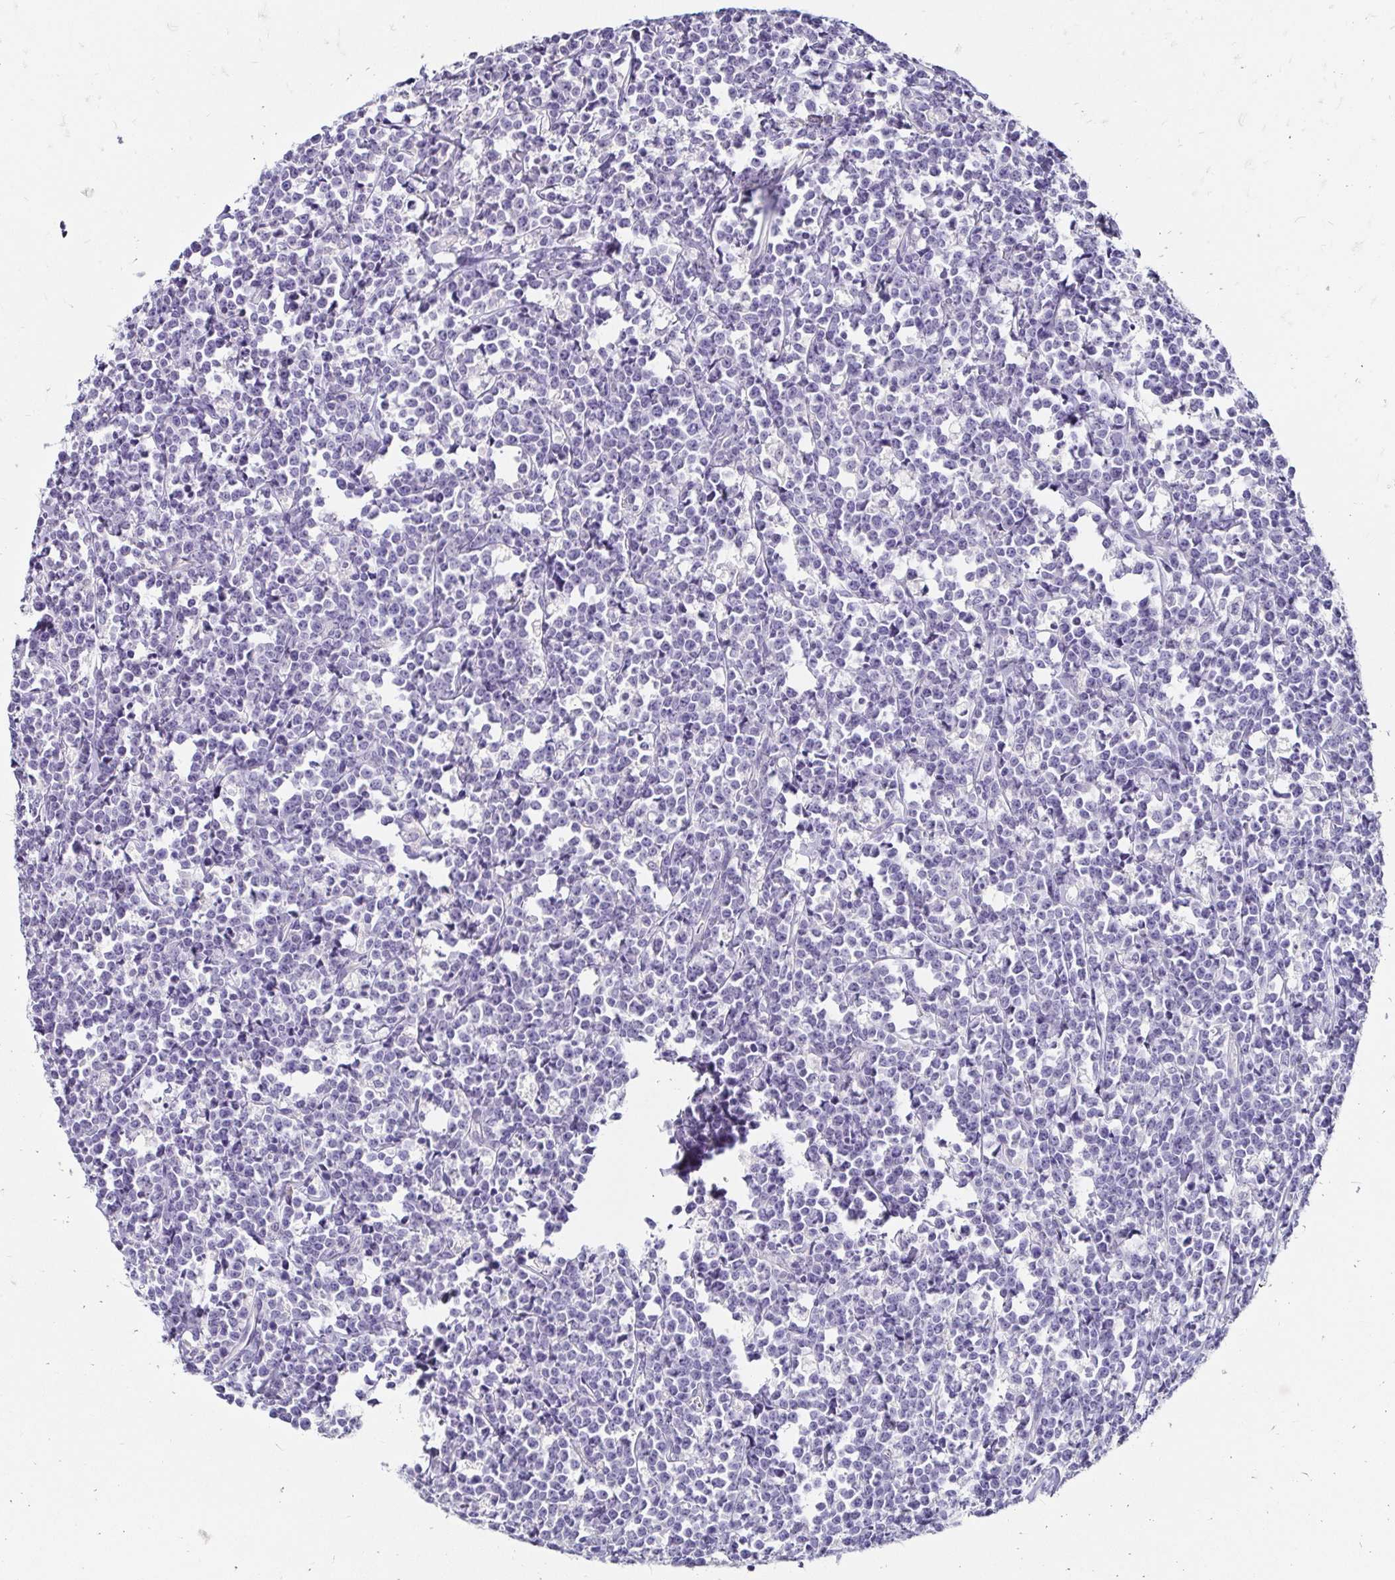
{"staining": {"intensity": "negative", "quantity": "none", "location": "none"}, "tissue": "lymphoma", "cell_type": "Tumor cells", "image_type": "cancer", "snomed": [{"axis": "morphology", "description": "Malignant lymphoma, non-Hodgkin's type, High grade"}, {"axis": "topography", "description": "Small intestine"}], "caption": "Tumor cells are negative for brown protein staining in malignant lymphoma, non-Hodgkin's type (high-grade).", "gene": "SCG3", "patient": {"sex": "female", "age": 56}}